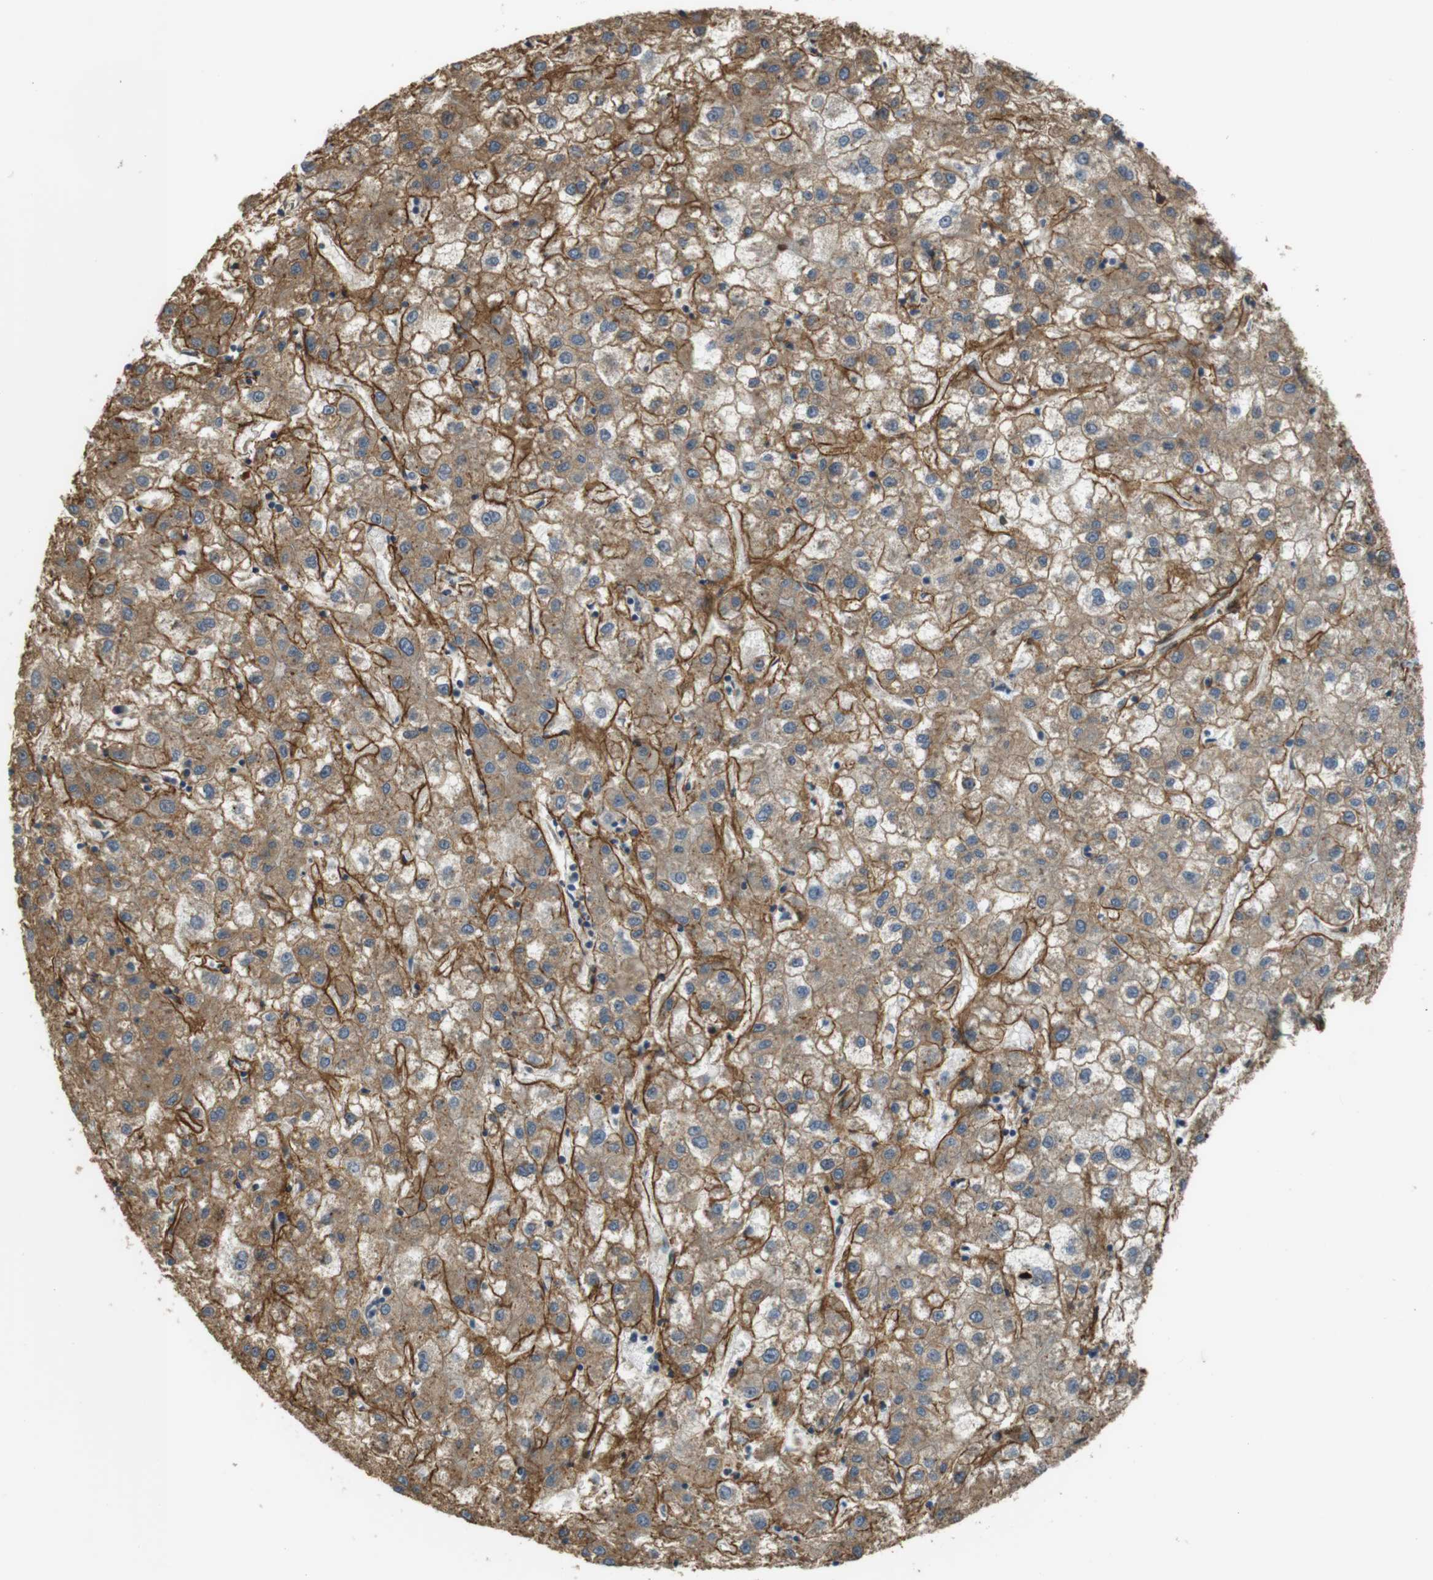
{"staining": {"intensity": "moderate", "quantity": ">75%", "location": "cytoplasmic/membranous"}, "tissue": "liver cancer", "cell_type": "Tumor cells", "image_type": "cancer", "snomed": [{"axis": "morphology", "description": "Carcinoma, Hepatocellular, NOS"}, {"axis": "topography", "description": "Liver"}], "caption": "Tumor cells exhibit medium levels of moderate cytoplasmic/membranous staining in about >75% of cells in human liver hepatocellular carcinoma.", "gene": "TSPAN9", "patient": {"sex": "male", "age": 72}}